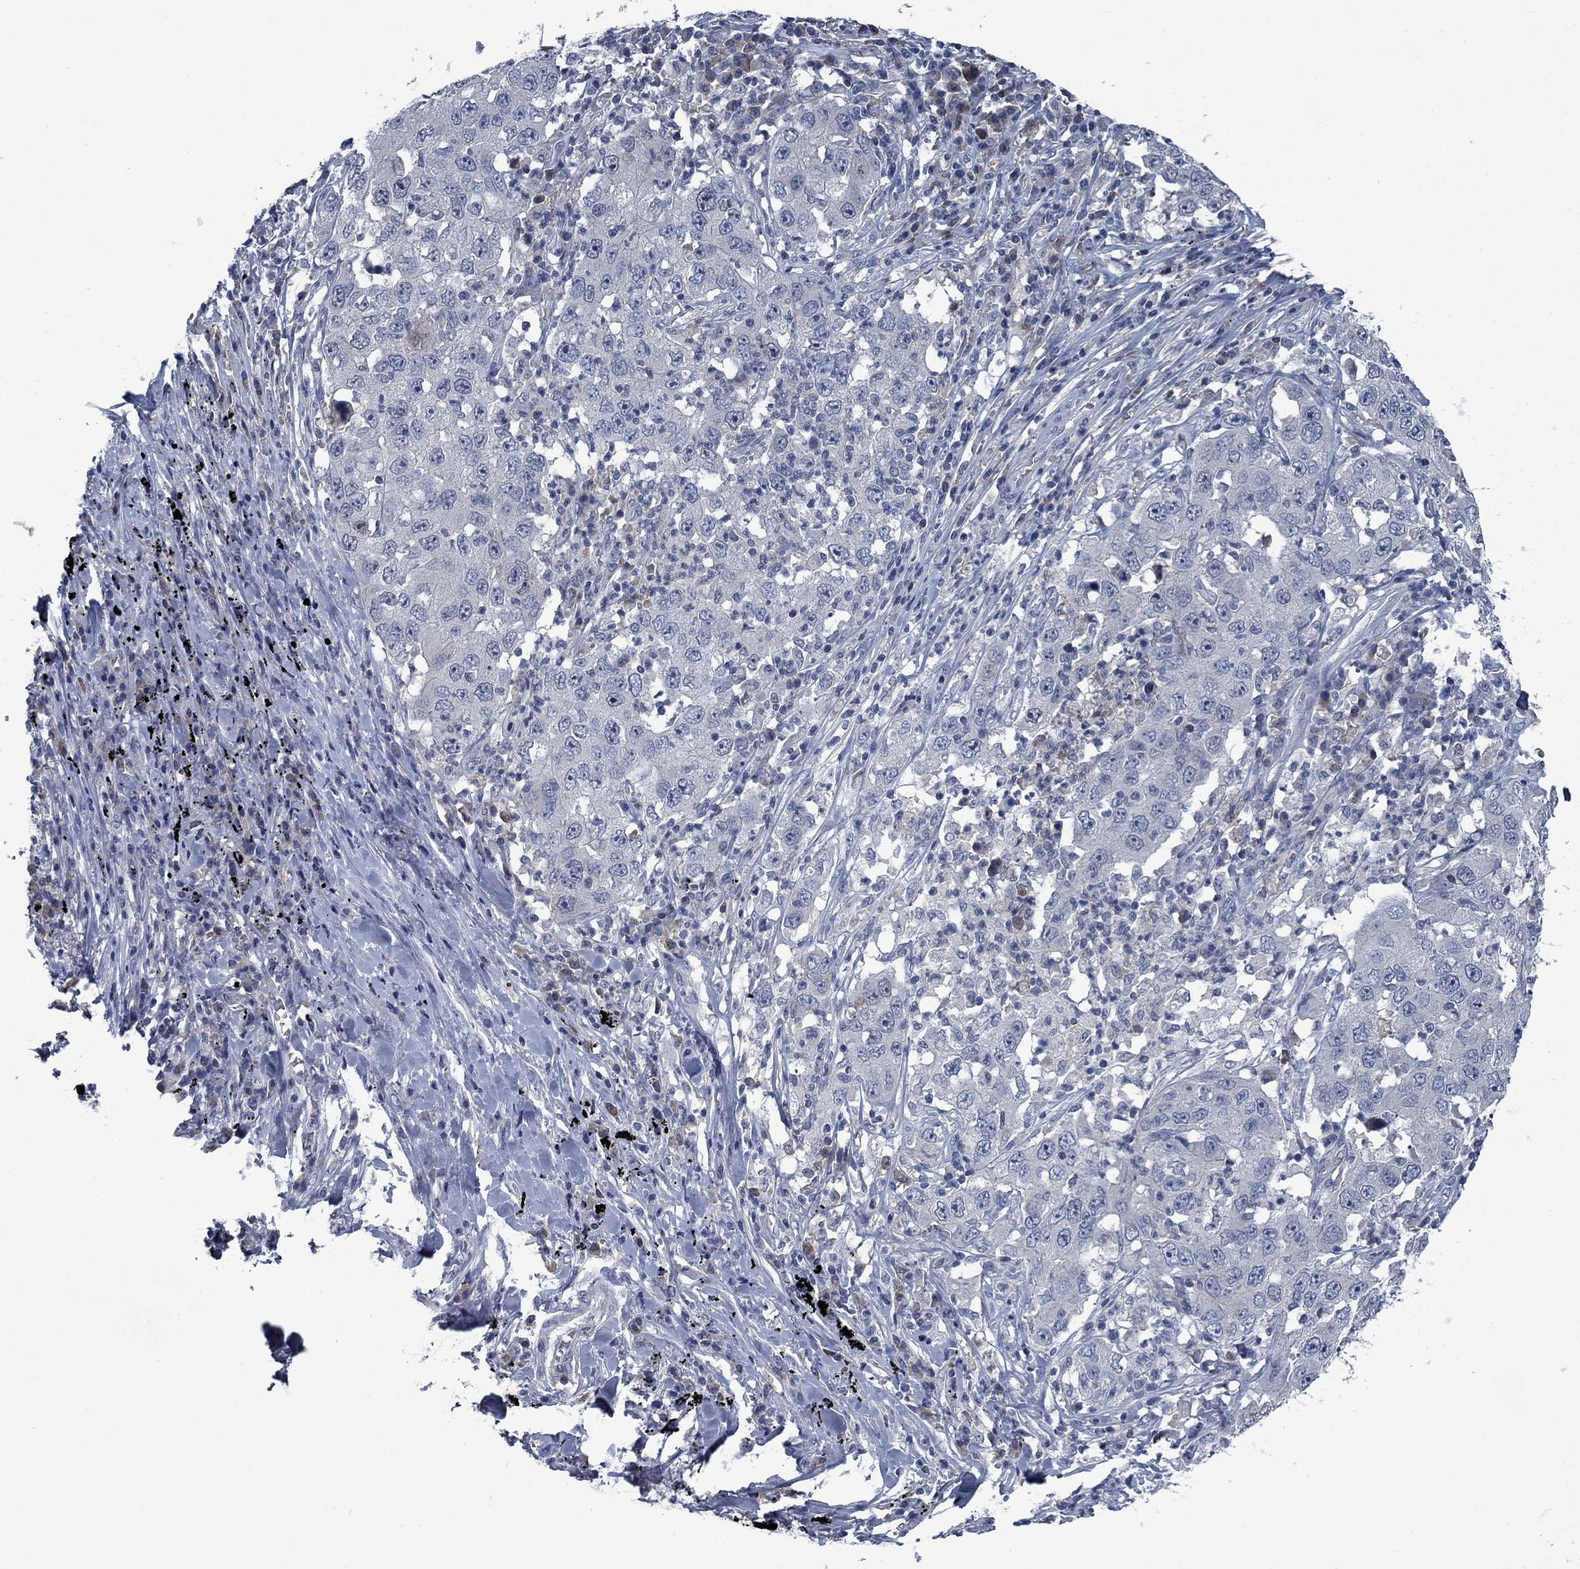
{"staining": {"intensity": "negative", "quantity": "none", "location": "none"}, "tissue": "lung cancer", "cell_type": "Tumor cells", "image_type": "cancer", "snomed": [{"axis": "morphology", "description": "Adenocarcinoma, NOS"}, {"axis": "topography", "description": "Lung"}], "caption": "Immunohistochemistry (IHC) micrograph of lung cancer stained for a protein (brown), which reveals no staining in tumor cells. (DAB immunohistochemistry (IHC), high magnification).", "gene": "PNMA8A", "patient": {"sex": "male", "age": 73}}